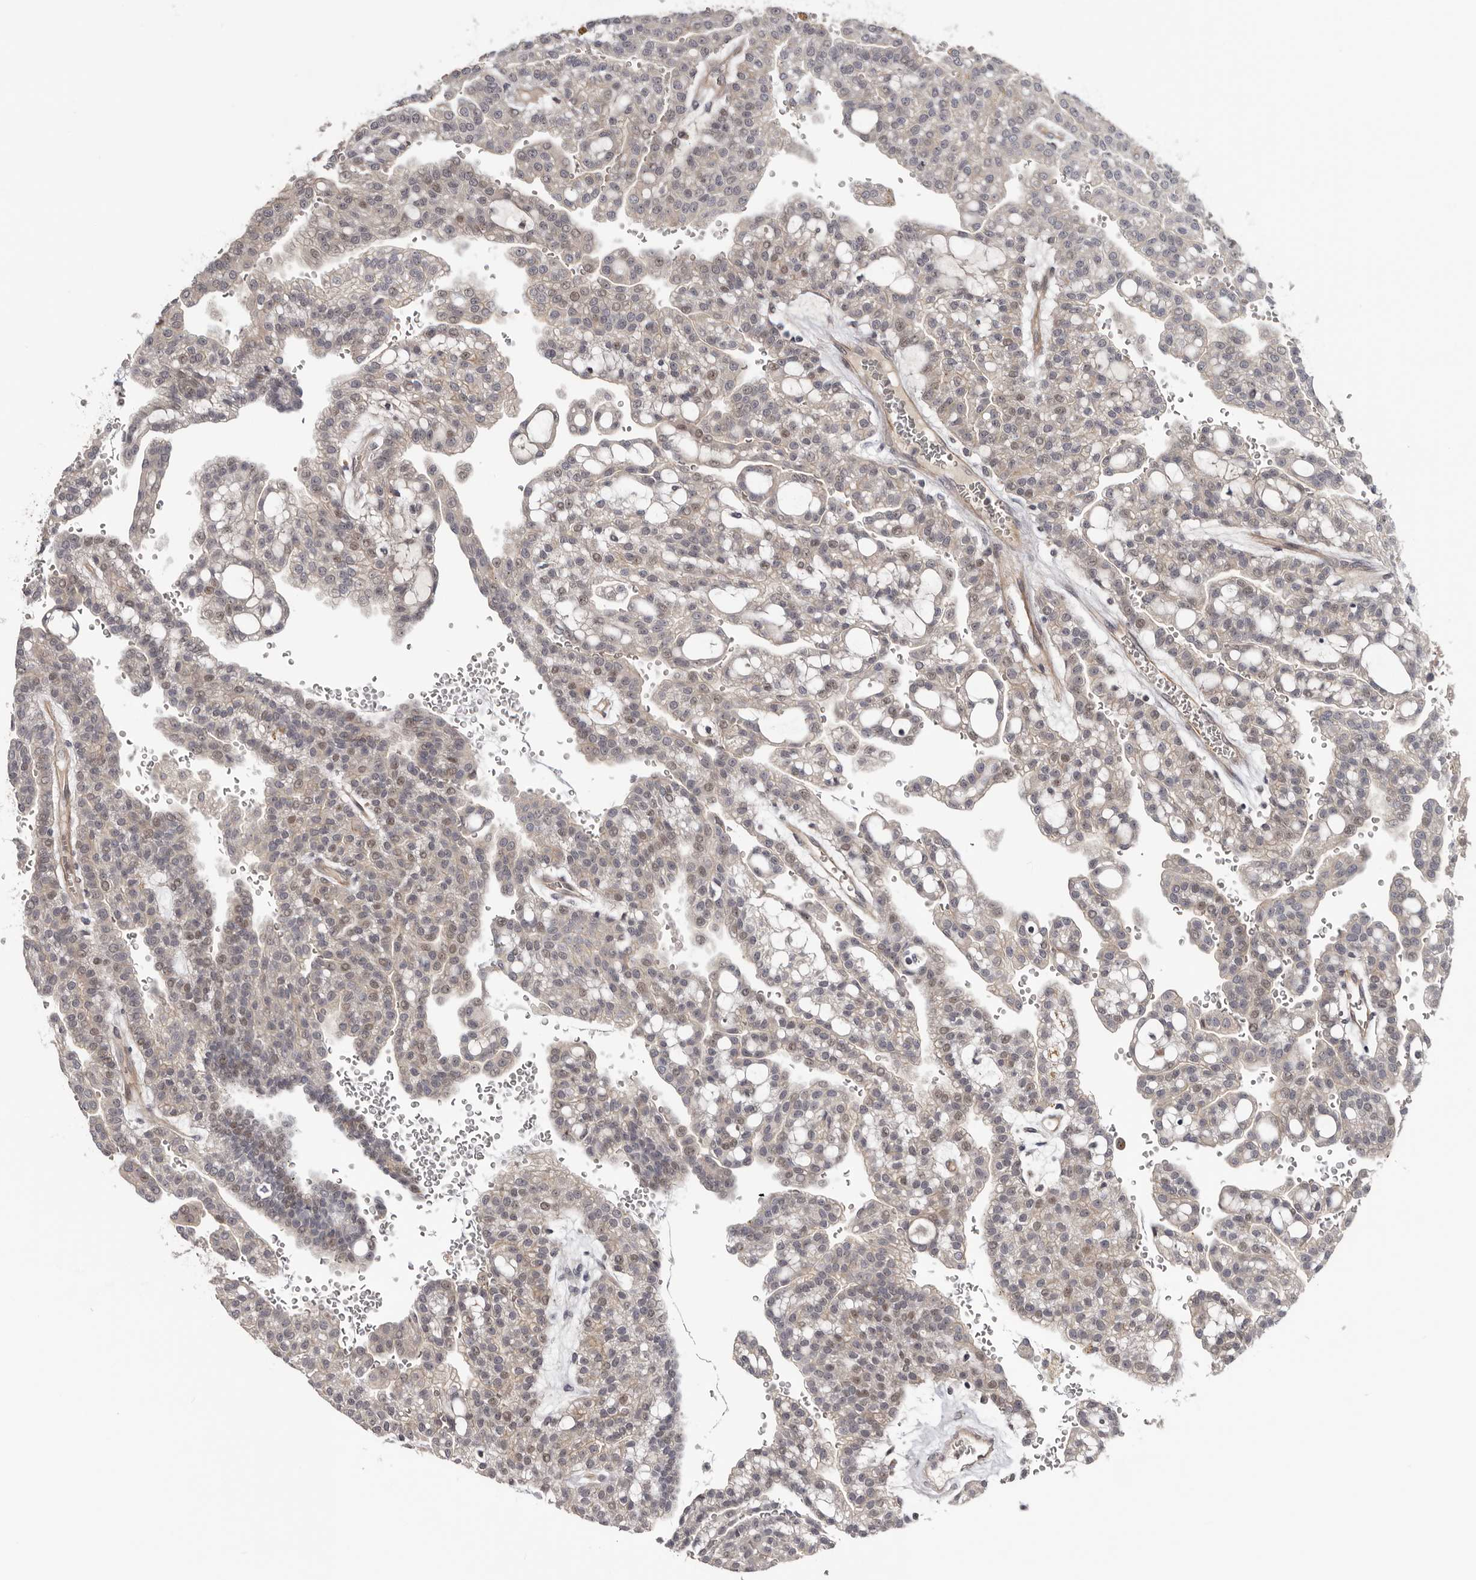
{"staining": {"intensity": "moderate", "quantity": "<25%", "location": "cytoplasmic/membranous,nuclear"}, "tissue": "renal cancer", "cell_type": "Tumor cells", "image_type": "cancer", "snomed": [{"axis": "morphology", "description": "Adenocarcinoma, NOS"}, {"axis": "topography", "description": "Kidney"}], "caption": "Immunohistochemistry staining of renal cancer (adenocarcinoma), which demonstrates low levels of moderate cytoplasmic/membranous and nuclear positivity in approximately <25% of tumor cells indicating moderate cytoplasmic/membranous and nuclear protein staining. The staining was performed using DAB (brown) for protein detection and nuclei were counterstained in hematoxylin (blue).", "gene": "CDCA8", "patient": {"sex": "male", "age": 63}}